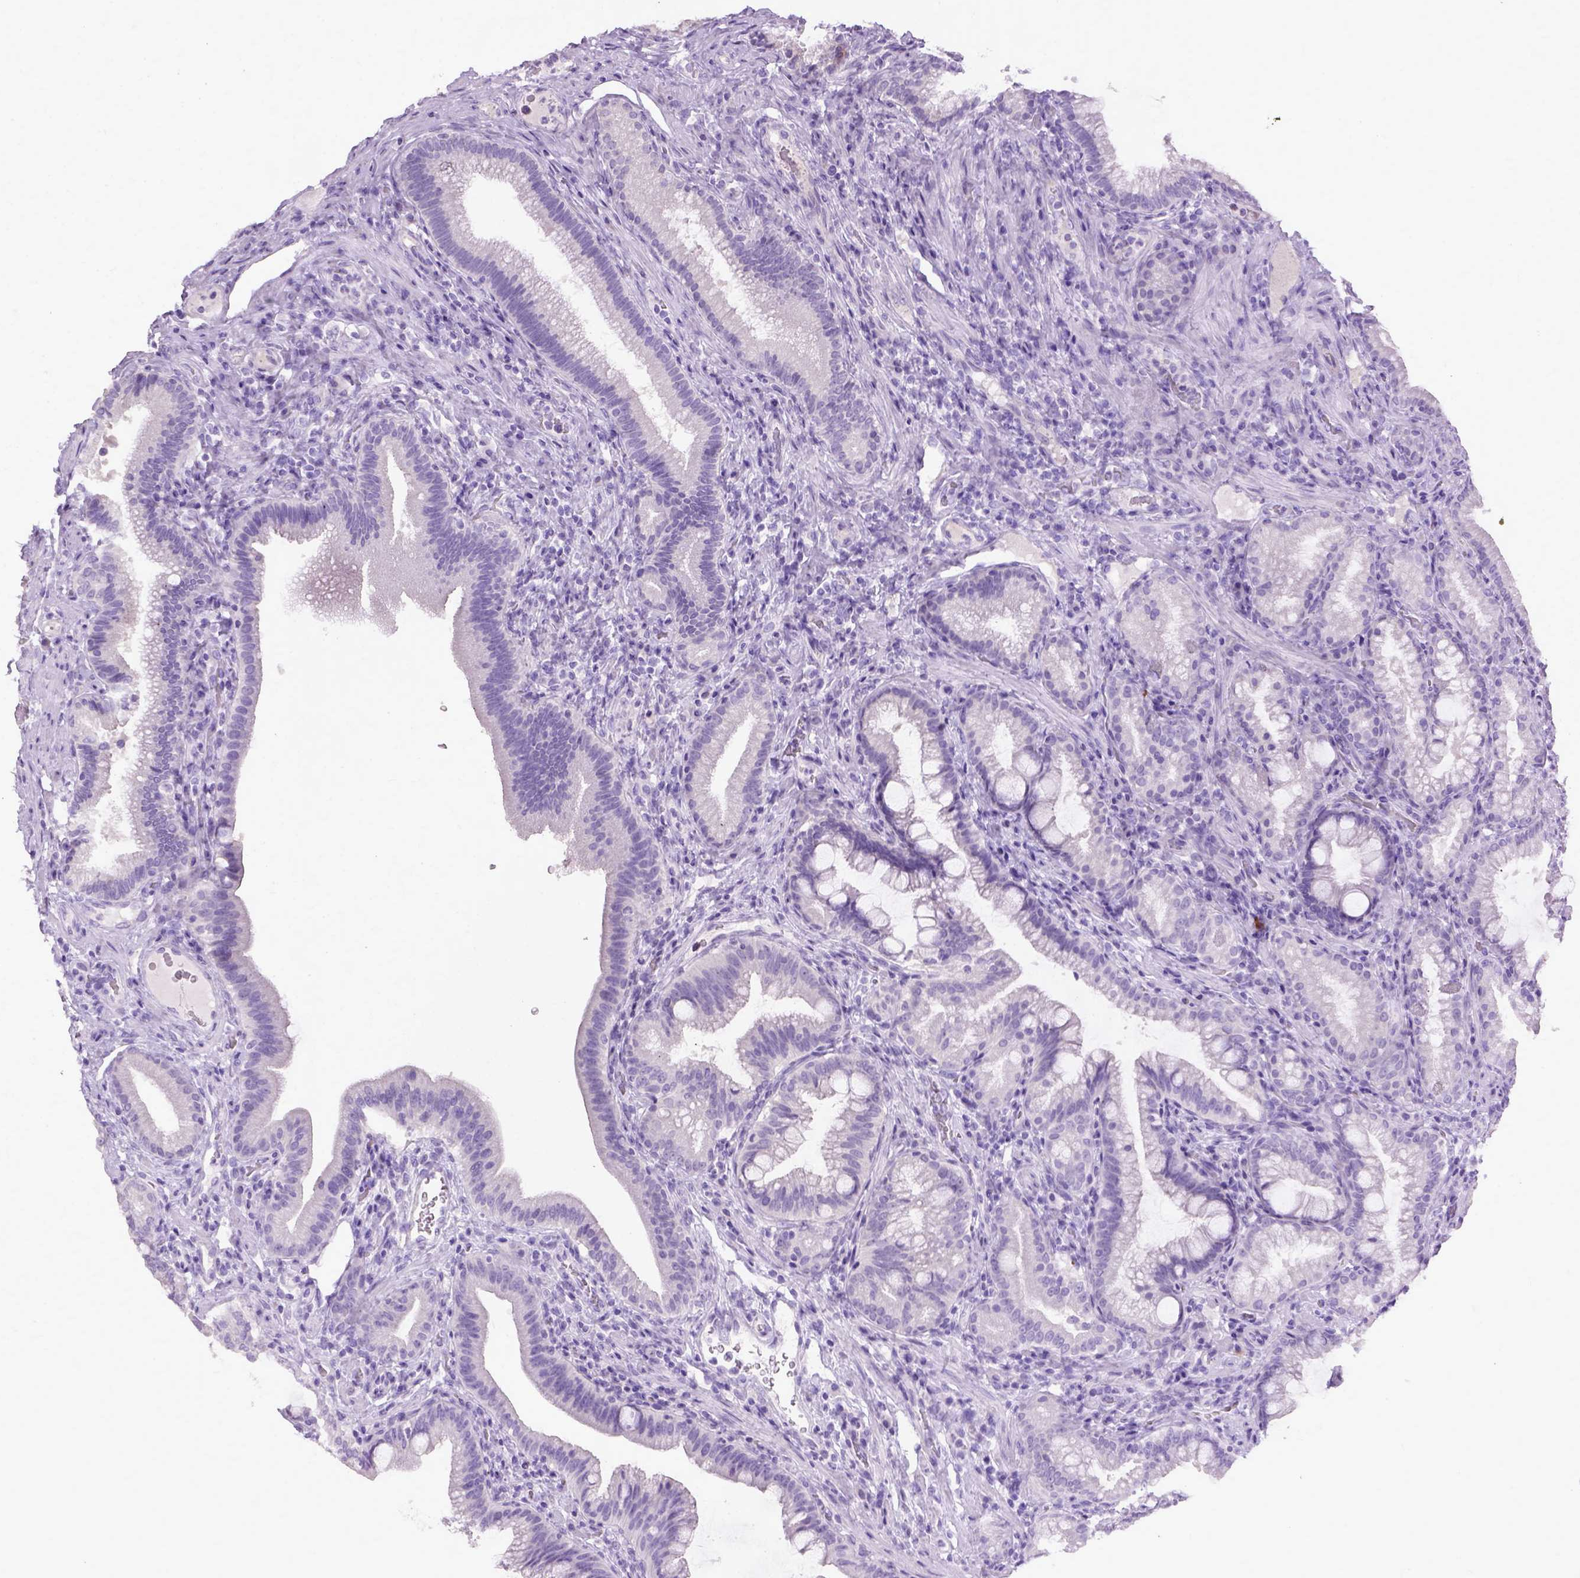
{"staining": {"intensity": "negative", "quantity": "none", "location": "none"}, "tissue": "duodenum", "cell_type": "Glandular cells", "image_type": "normal", "snomed": [{"axis": "morphology", "description": "Normal tissue, NOS"}, {"axis": "topography", "description": "Pancreas"}, {"axis": "topography", "description": "Duodenum"}], "caption": "Immunohistochemistry (IHC) of normal duodenum reveals no expression in glandular cells. The staining was performed using DAB (3,3'-diaminobenzidine) to visualize the protein expression in brown, while the nuclei were stained in blue with hematoxylin (Magnification: 20x).", "gene": "CYP24A1", "patient": {"sex": "male", "age": 59}}